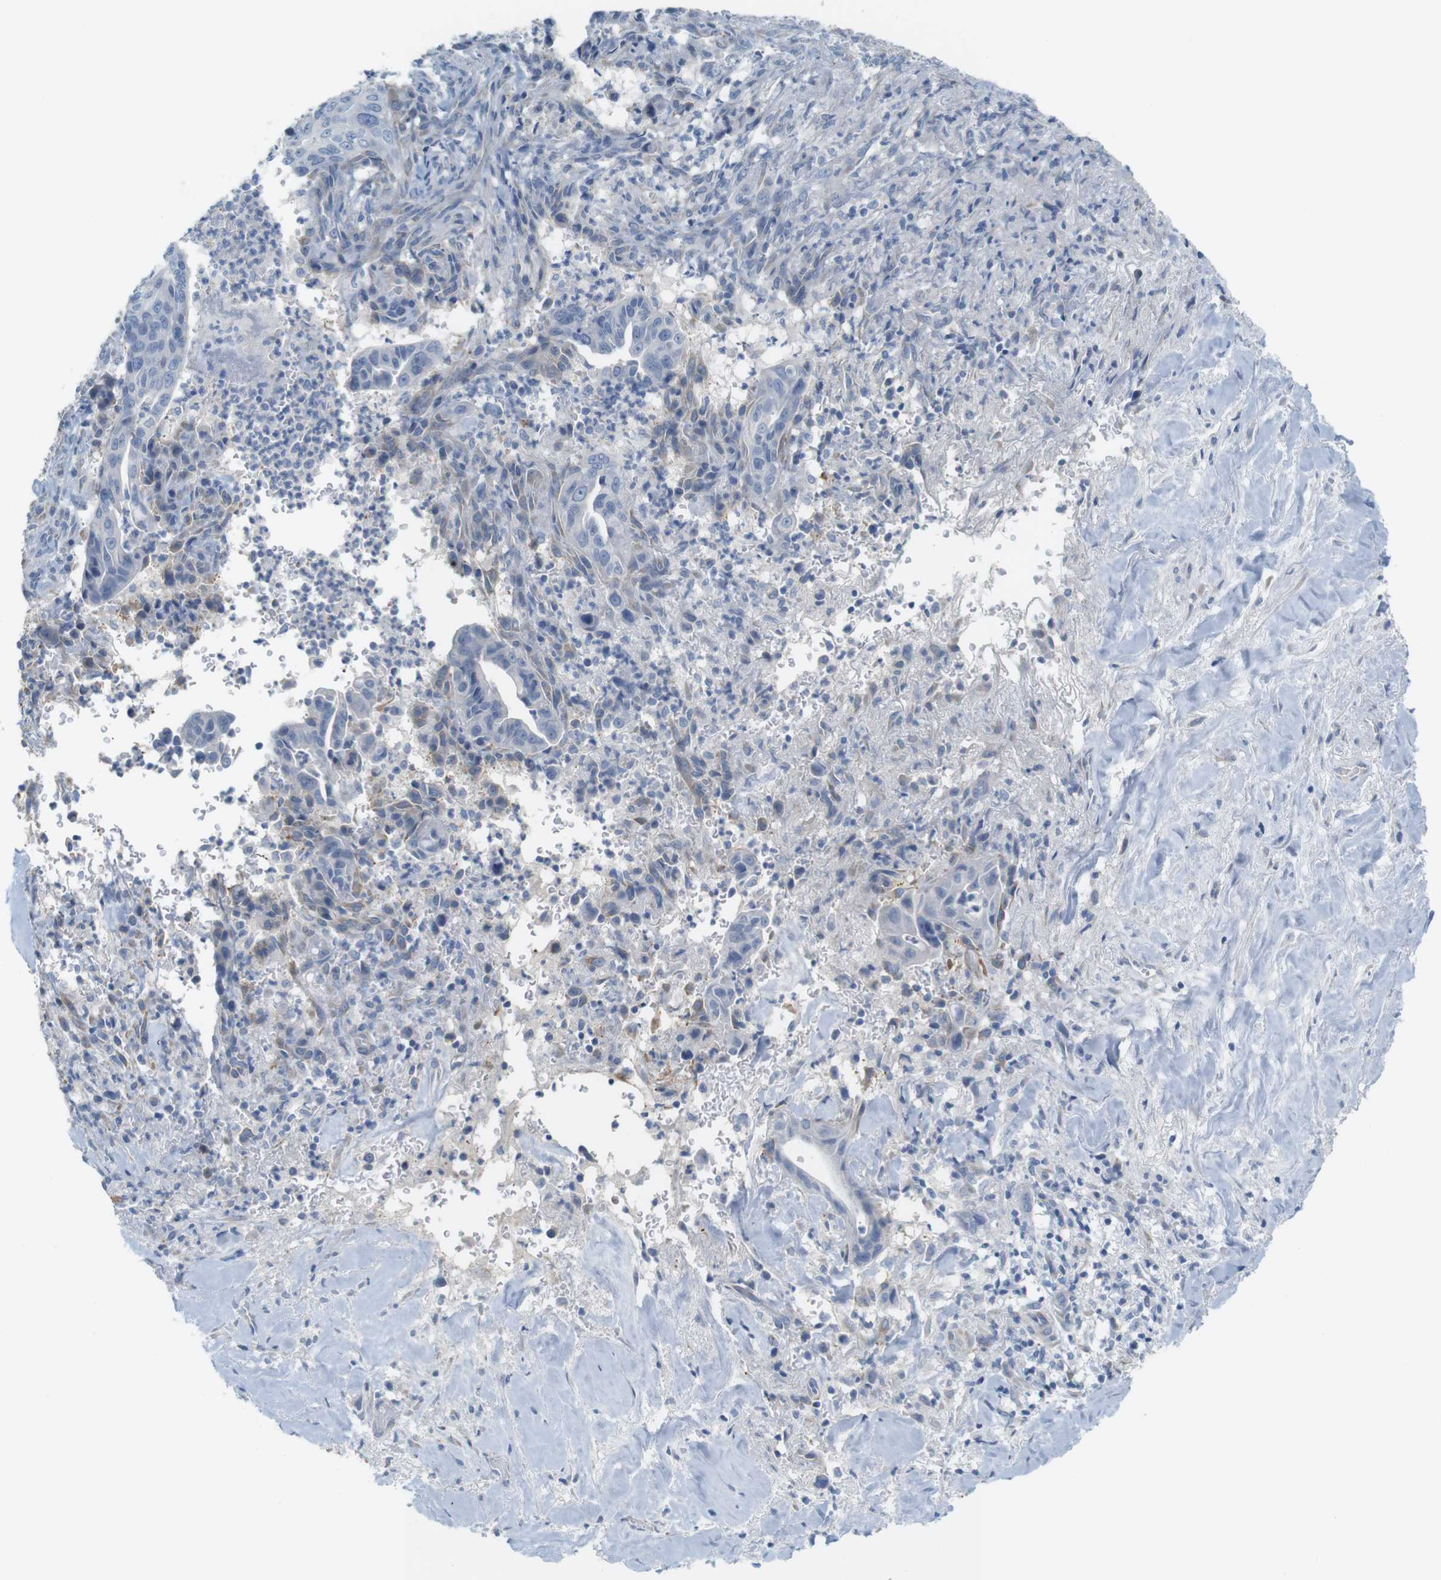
{"staining": {"intensity": "negative", "quantity": "none", "location": "none"}, "tissue": "liver cancer", "cell_type": "Tumor cells", "image_type": "cancer", "snomed": [{"axis": "morphology", "description": "Cholangiocarcinoma"}, {"axis": "topography", "description": "Liver"}], "caption": "Micrograph shows no significant protein expression in tumor cells of liver cholangiocarcinoma.", "gene": "RGS9", "patient": {"sex": "female", "age": 67}}